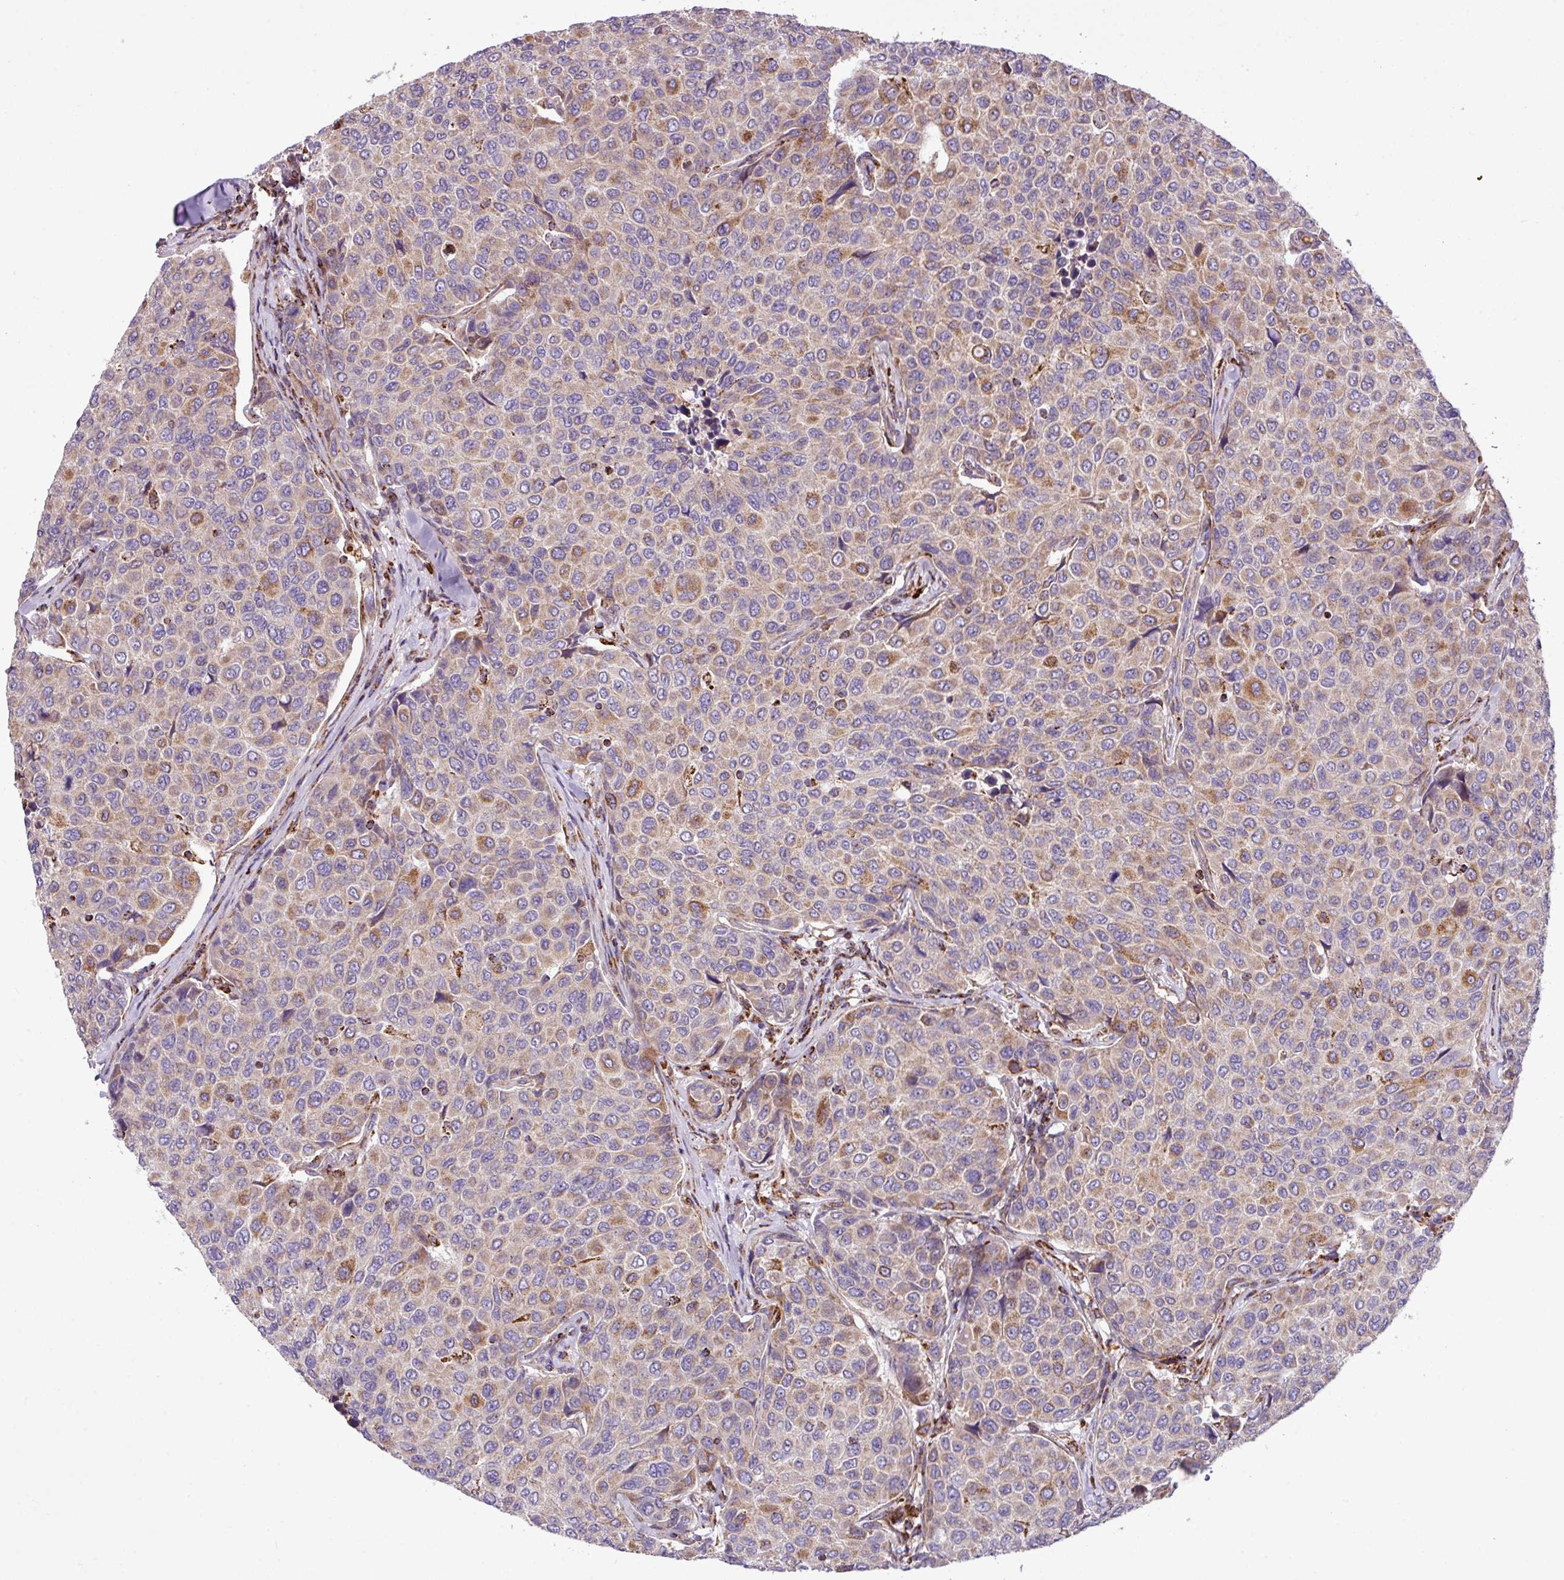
{"staining": {"intensity": "moderate", "quantity": "<25%", "location": "cytoplasmic/membranous"}, "tissue": "breast cancer", "cell_type": "Tumor cells", "image_type": "cancer", "snomed": [{"axis": "morphology", "description": "Duct carcinoma"}, {"axis": "topography", "description": "Breast"}], "caption": "Immunohistochemical staining of human invasive ductal carcinoma (breast) exhibits low levels of moderate cytoplasmic/membranous positivity in approximately <25% of tumor cells.", "gene": "ZNF569", "patient": {"sex": "female", "age": 55}}